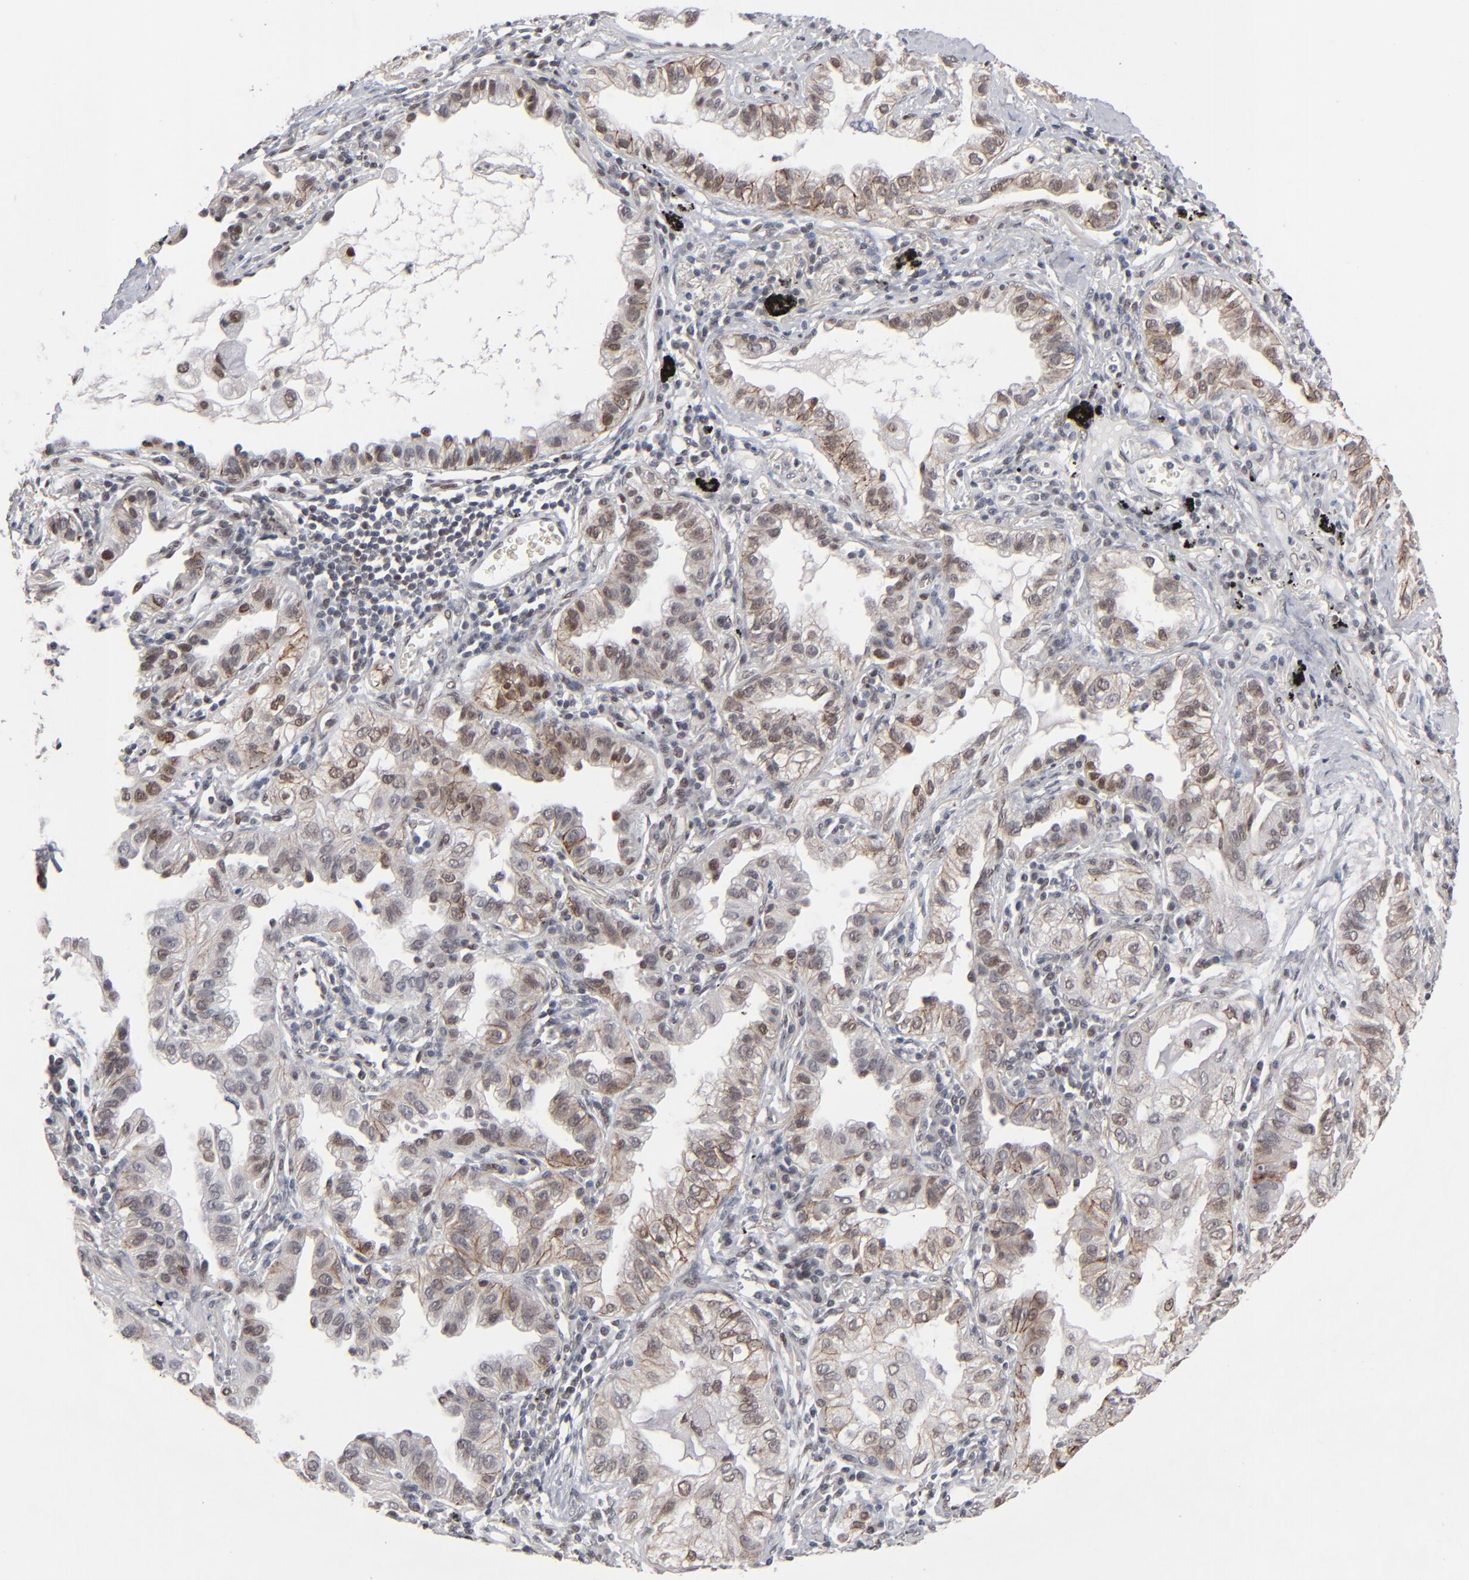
{"staining": {"intensity": "moderate", "quantity": "<25%", "location": "cytoplasmic/membranous,nuclear"}, "tissue": "lung cancer", "cell_type": "Tumor cells", "image_type": "cancer", "snomed": [{"axis": "morphology", "description": "Adenocarcinoma, NOS"}, {"axis": "topography", "description": "Lung"}], "caption": "Human adenocarcinoma (lung) stained with a brown dye reveals moderate cytoplasmic/membranous and nuclear positive positivity in about <25% of tumor cells.", "gene": "IRF9", "patient": {"sex": "female", "age": 50}}